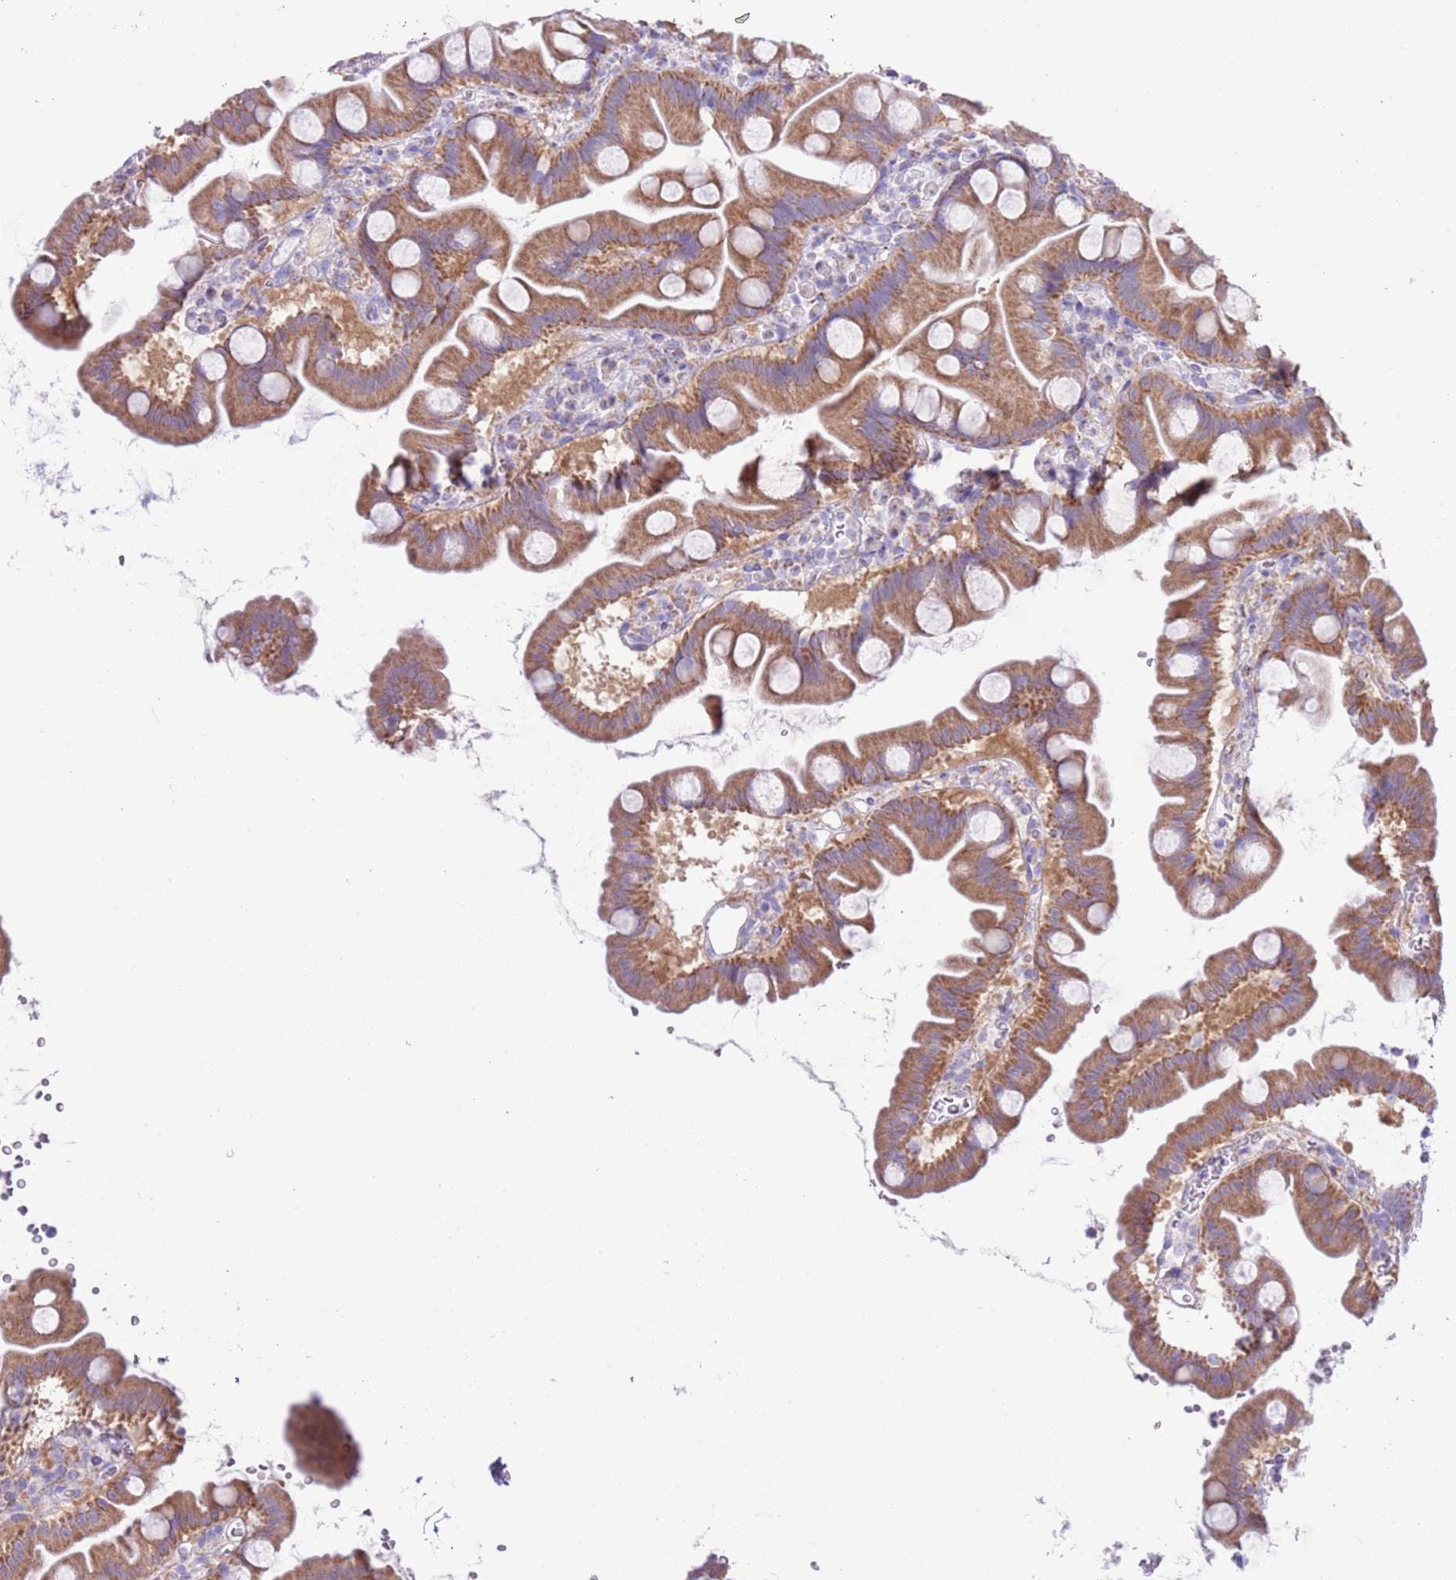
{"staining": {"intensity": "moderate", "quantity": ">75%", "location": "cytoplasmic/membranous"}, "tissue": "small intestine", "cell_type": "Glandular cells", "image_type": "normal", "snomed": [{"axis": "morphology", "description": "Normal tissue, NOS"}, {"axis": "topography", "description": "Small intestine"}], "caption": "Small intestine stained for a protein (brown) demonstrates moderate cytoplasmic/membranous positive positivity in approximately >75% of glandular cells.", "gene": "MOCOS", "patient": {"sex": "female", "age": 68}}